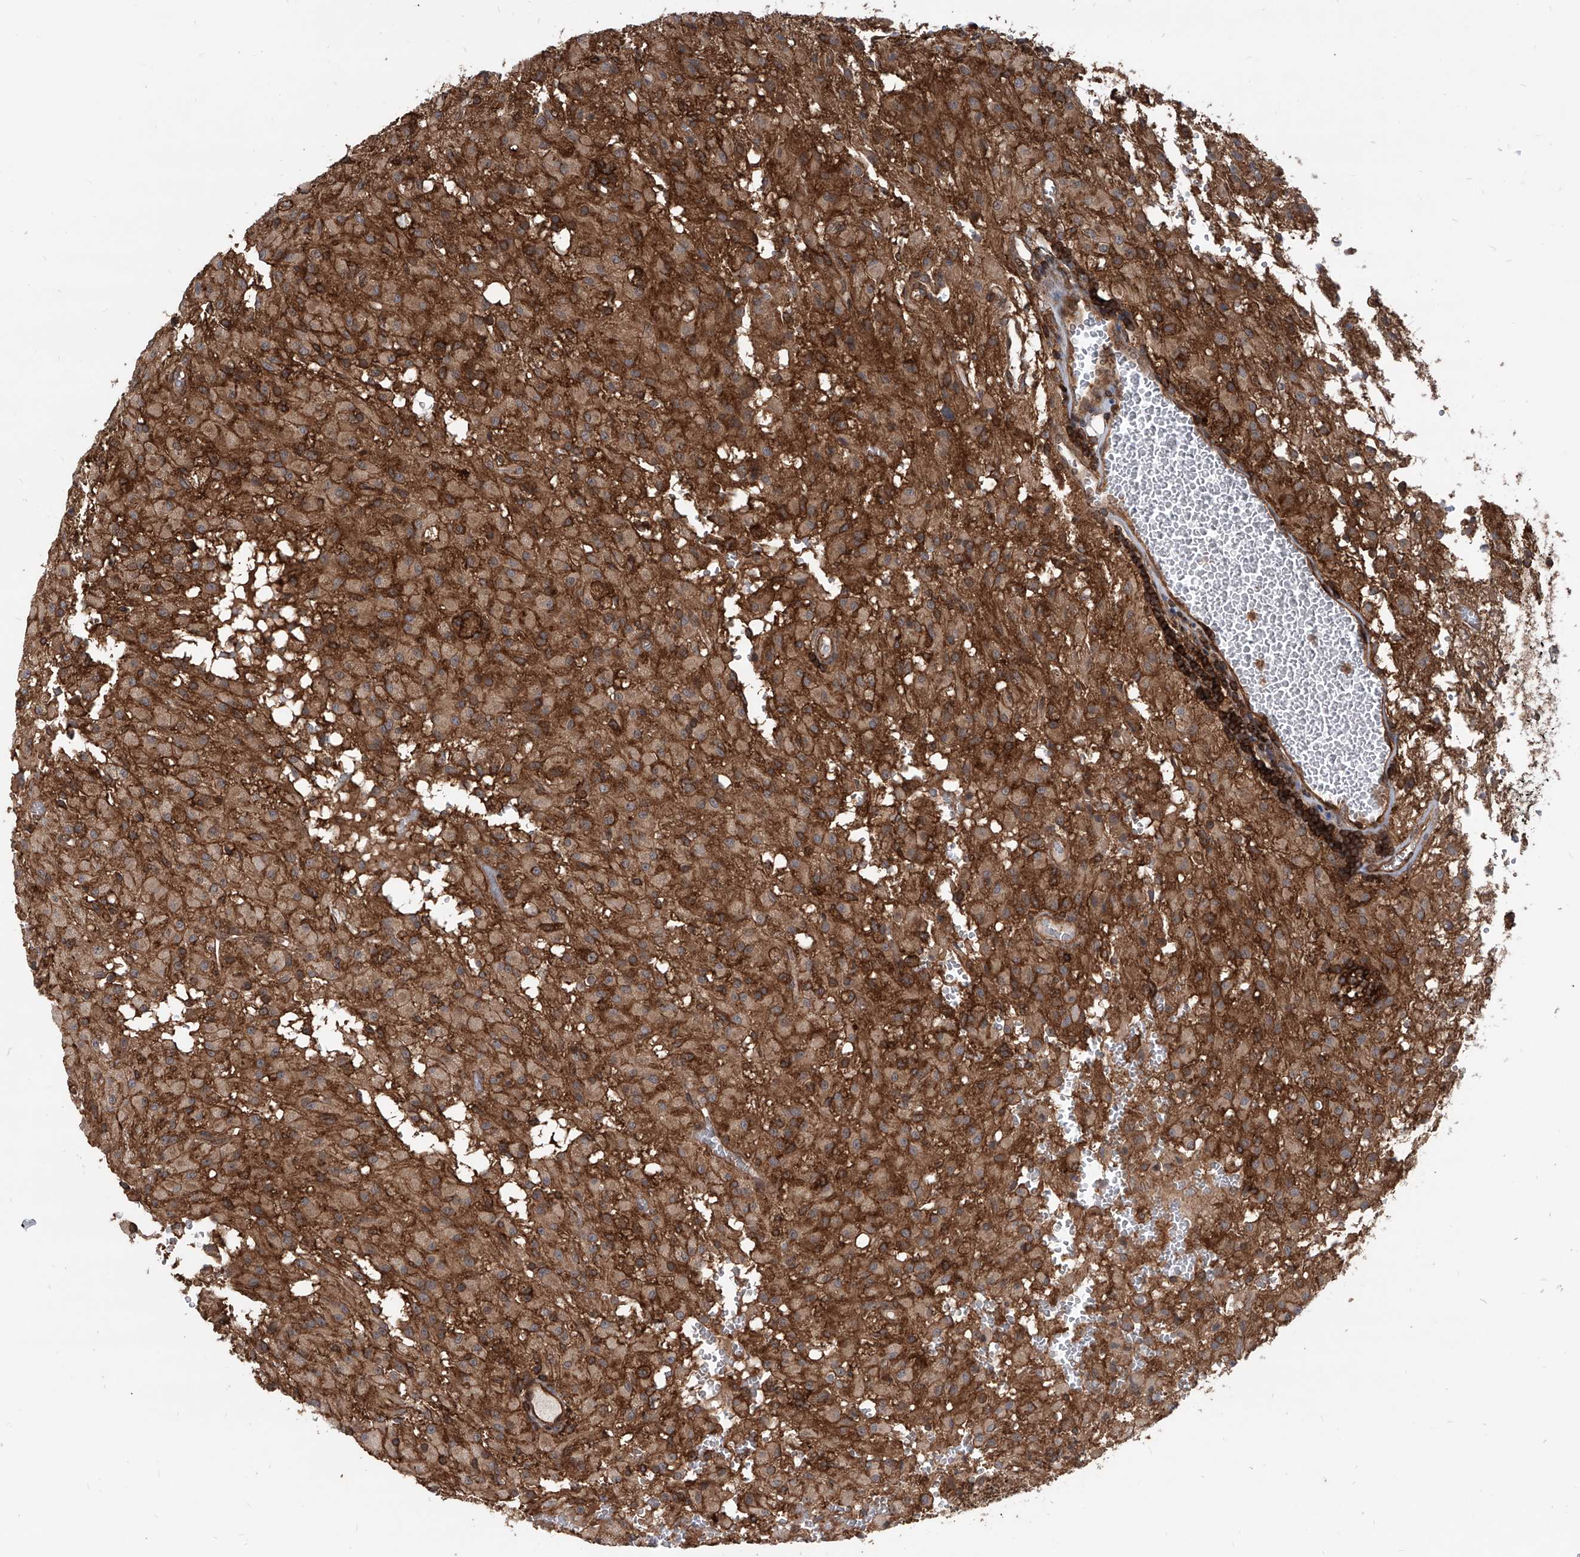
{"staining": {"intensity": "moderate", "quantity": ">75%", "location": "cytoplasmic/membranous"}, "tissue": "glioma", "cell_type": "Tumor cells", "image_type": "cancer", "snomed": [{"axis": "morphology", "description": "Glioma, malignant, High grade"}, {"axis": "topography", "description": "Brain"}], "caption": "Immunohistochemical staining of human malignant glioma (high-grade) exhibits medium levels of moderate cytoplasmic/membranous protein positivity in about >75% of tumor cells.", "gene": "MAGED2", "patient": {"sex": "female", "age": 59}}